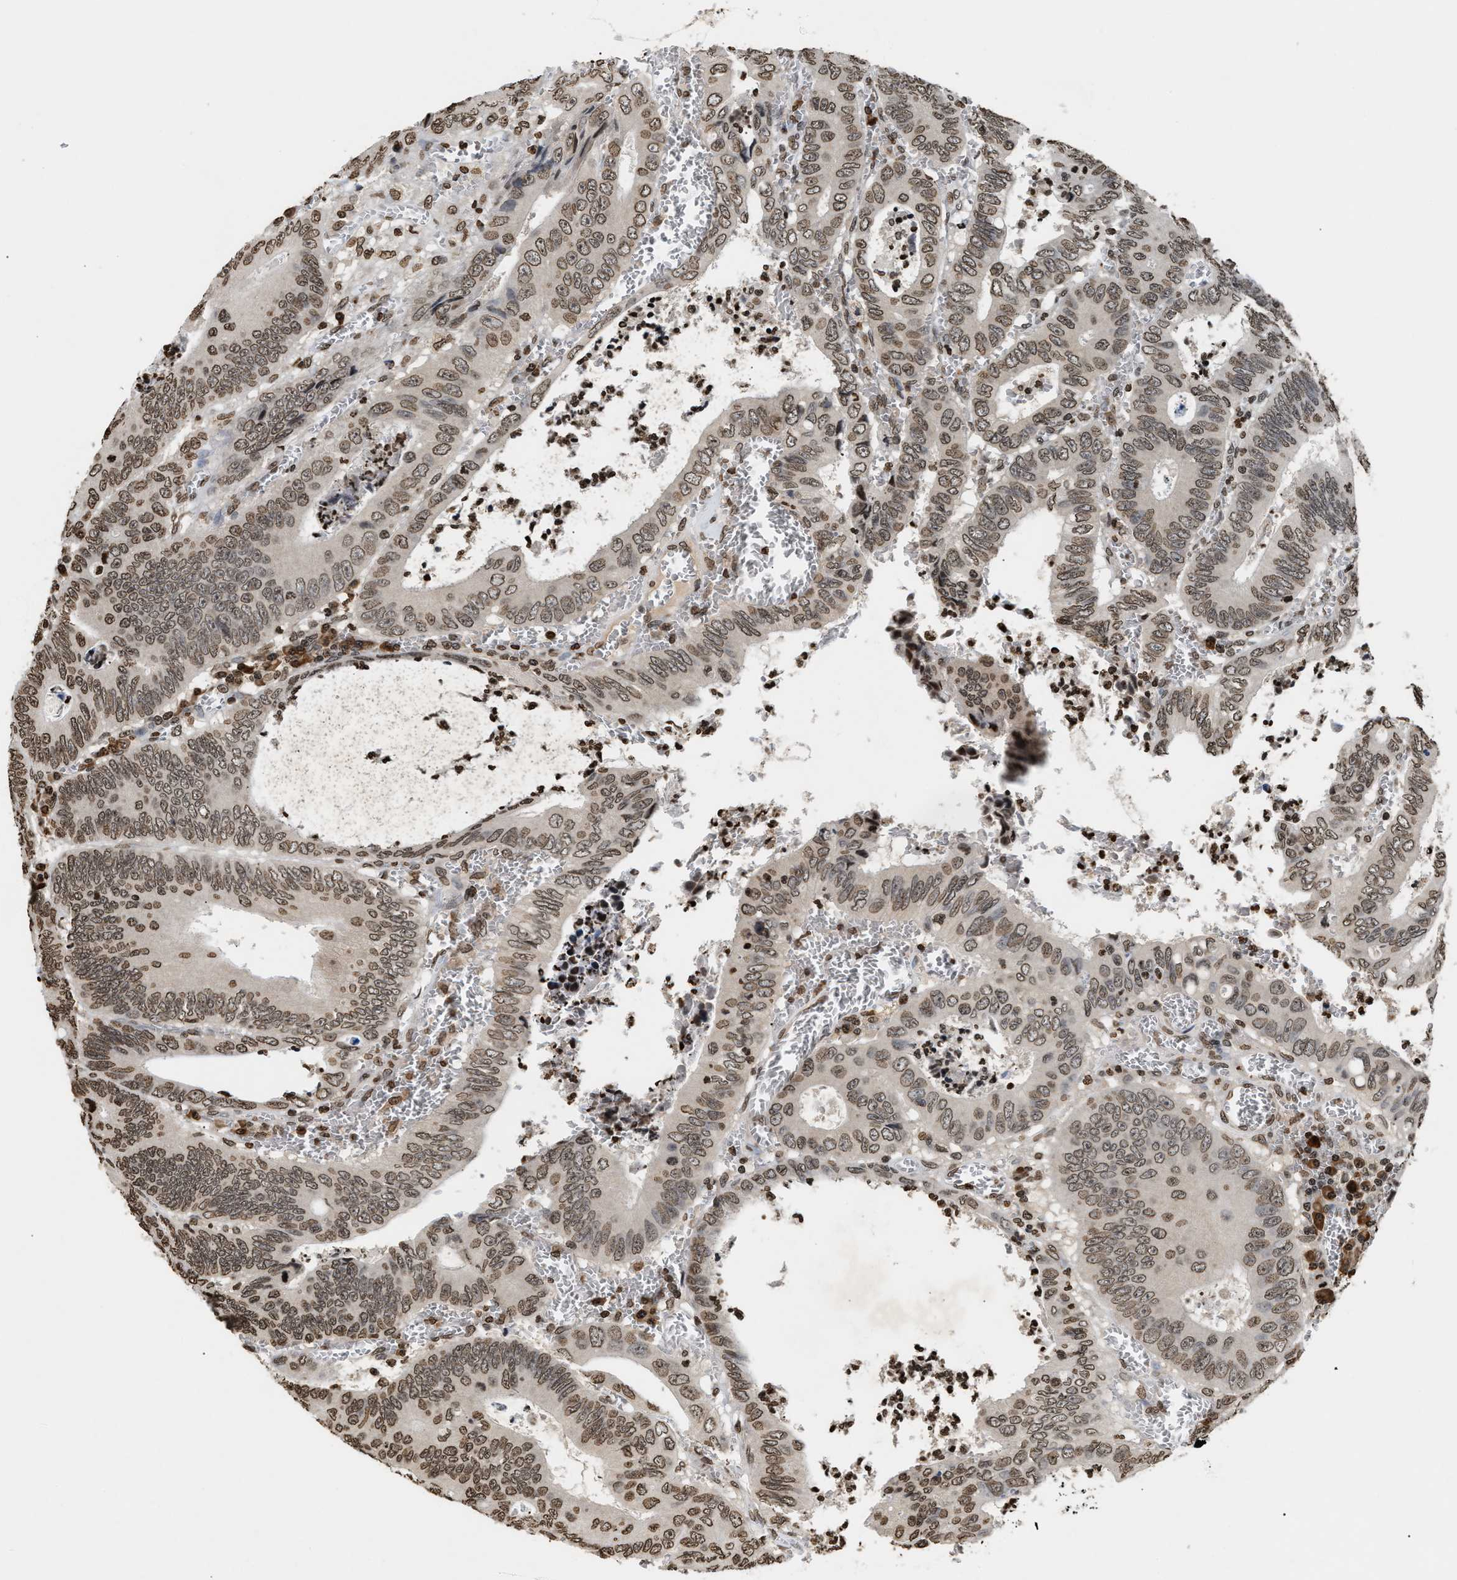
{"staining": {"intensity": "moderate", "quantity": ">75%", "location": "nuclear"}, "tissue": "colorectal cancer", "cell_type": "Tumor cells", "image_type": "cancer", "snomed": [{"axis": "morphology", "description": "Inflammation, NOS"}, {"axis": "morphology", "description": "Adenocarcinoma, NOS"}, {"axis": "topography", "description": "Colon"}], "caption": "Colorectal cancer tissue reveals moderate nuclear expression in about >75% of tumor cells, visualized by immunohistochemistry.", "gene": "DNASE1L3", "patient": {"sex": "male", "age": 72}}